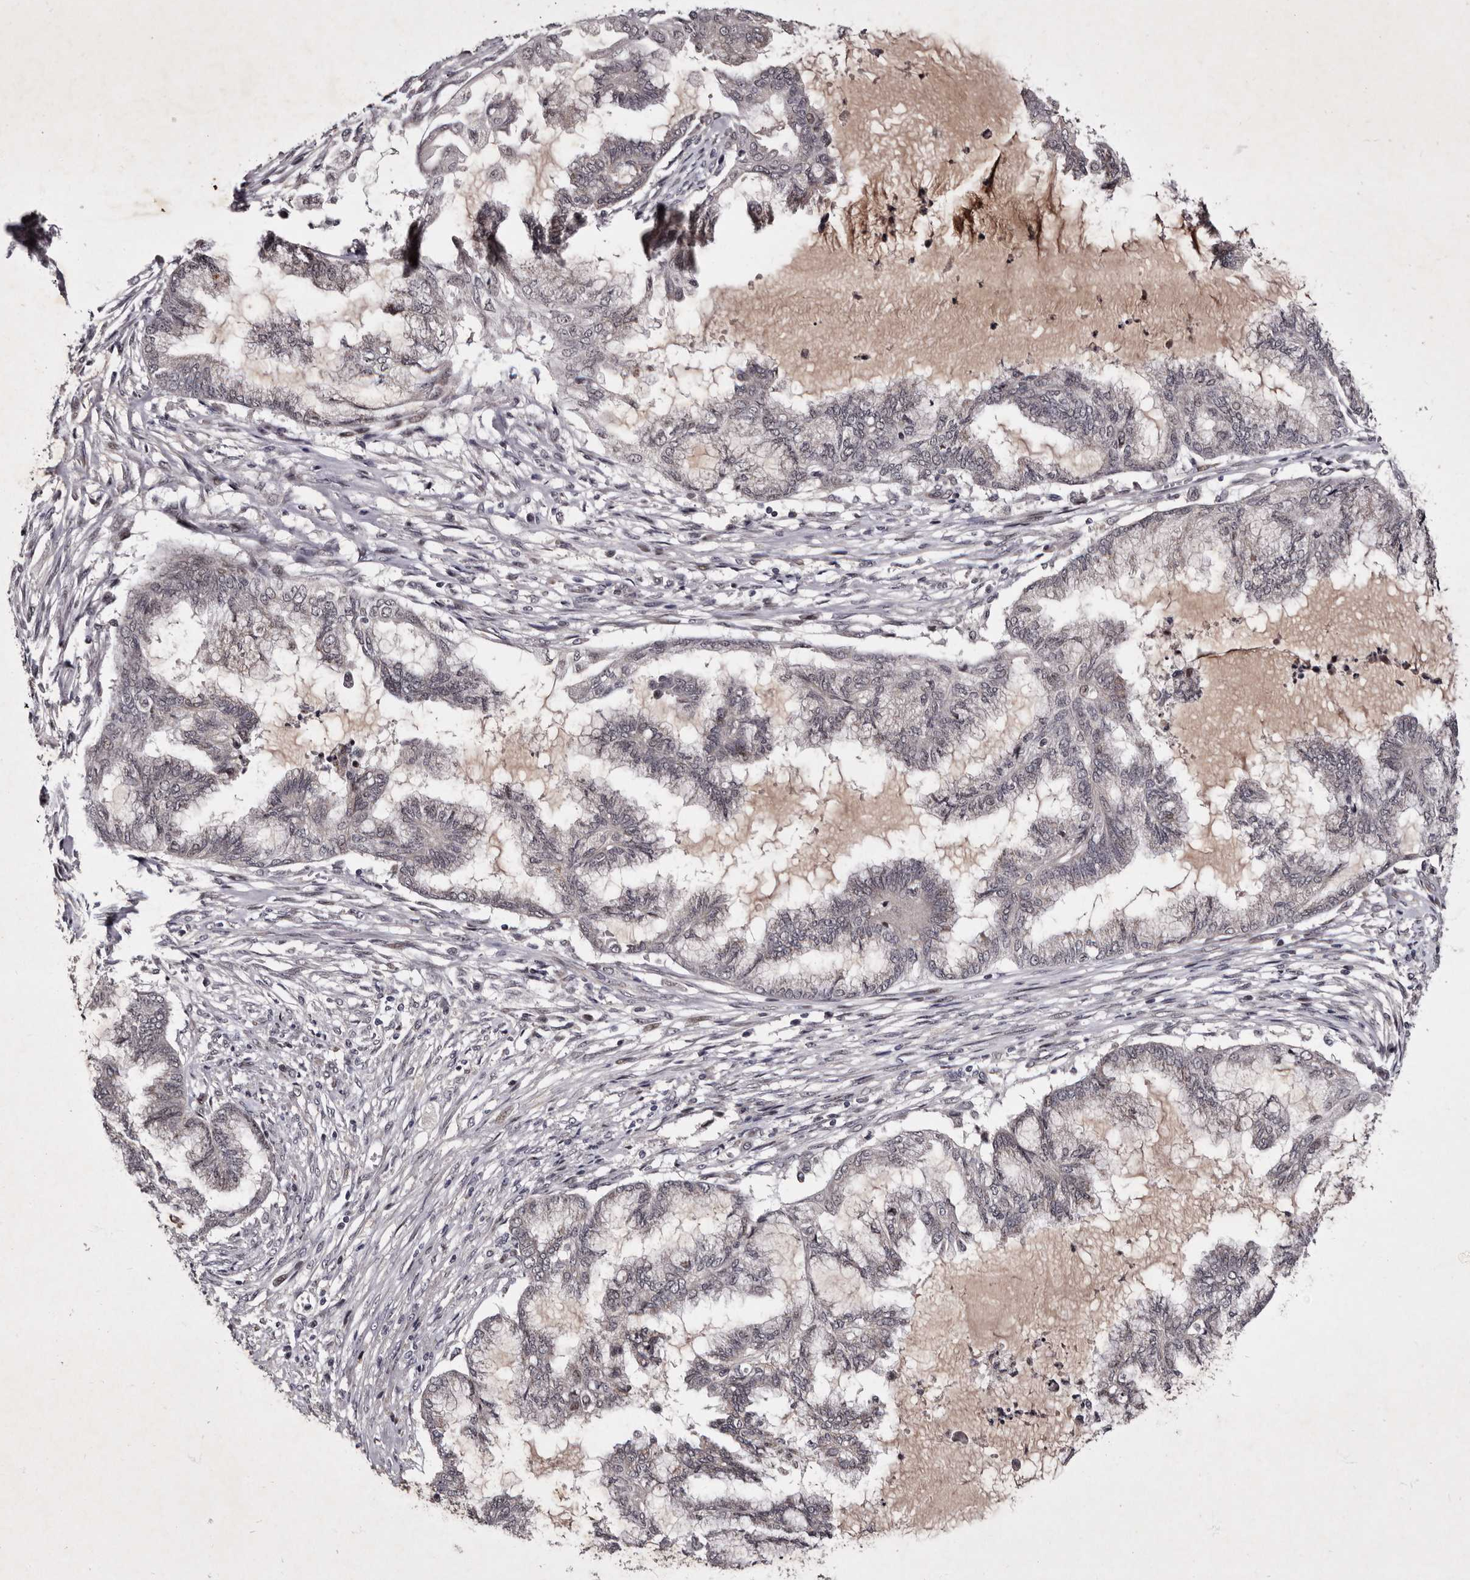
{"staining": {"intensity": "negative", "quantity": "none", "location": "none"}, "tissue": "endometrial cancer", "cell_type": "Tumor cells", "image_type": "cancer", "snomed": [{"axis": "morphology", "description": "Adenocarcinoma, NOS"}, {"axis": "topography", "description": "Endometrium"}], "caption": "Tumor cells are negative for brown protein staining in adenocarcinoma (endometrial).", "gene": "TNKS", "patient": {"sex": "female", "age": 86}}